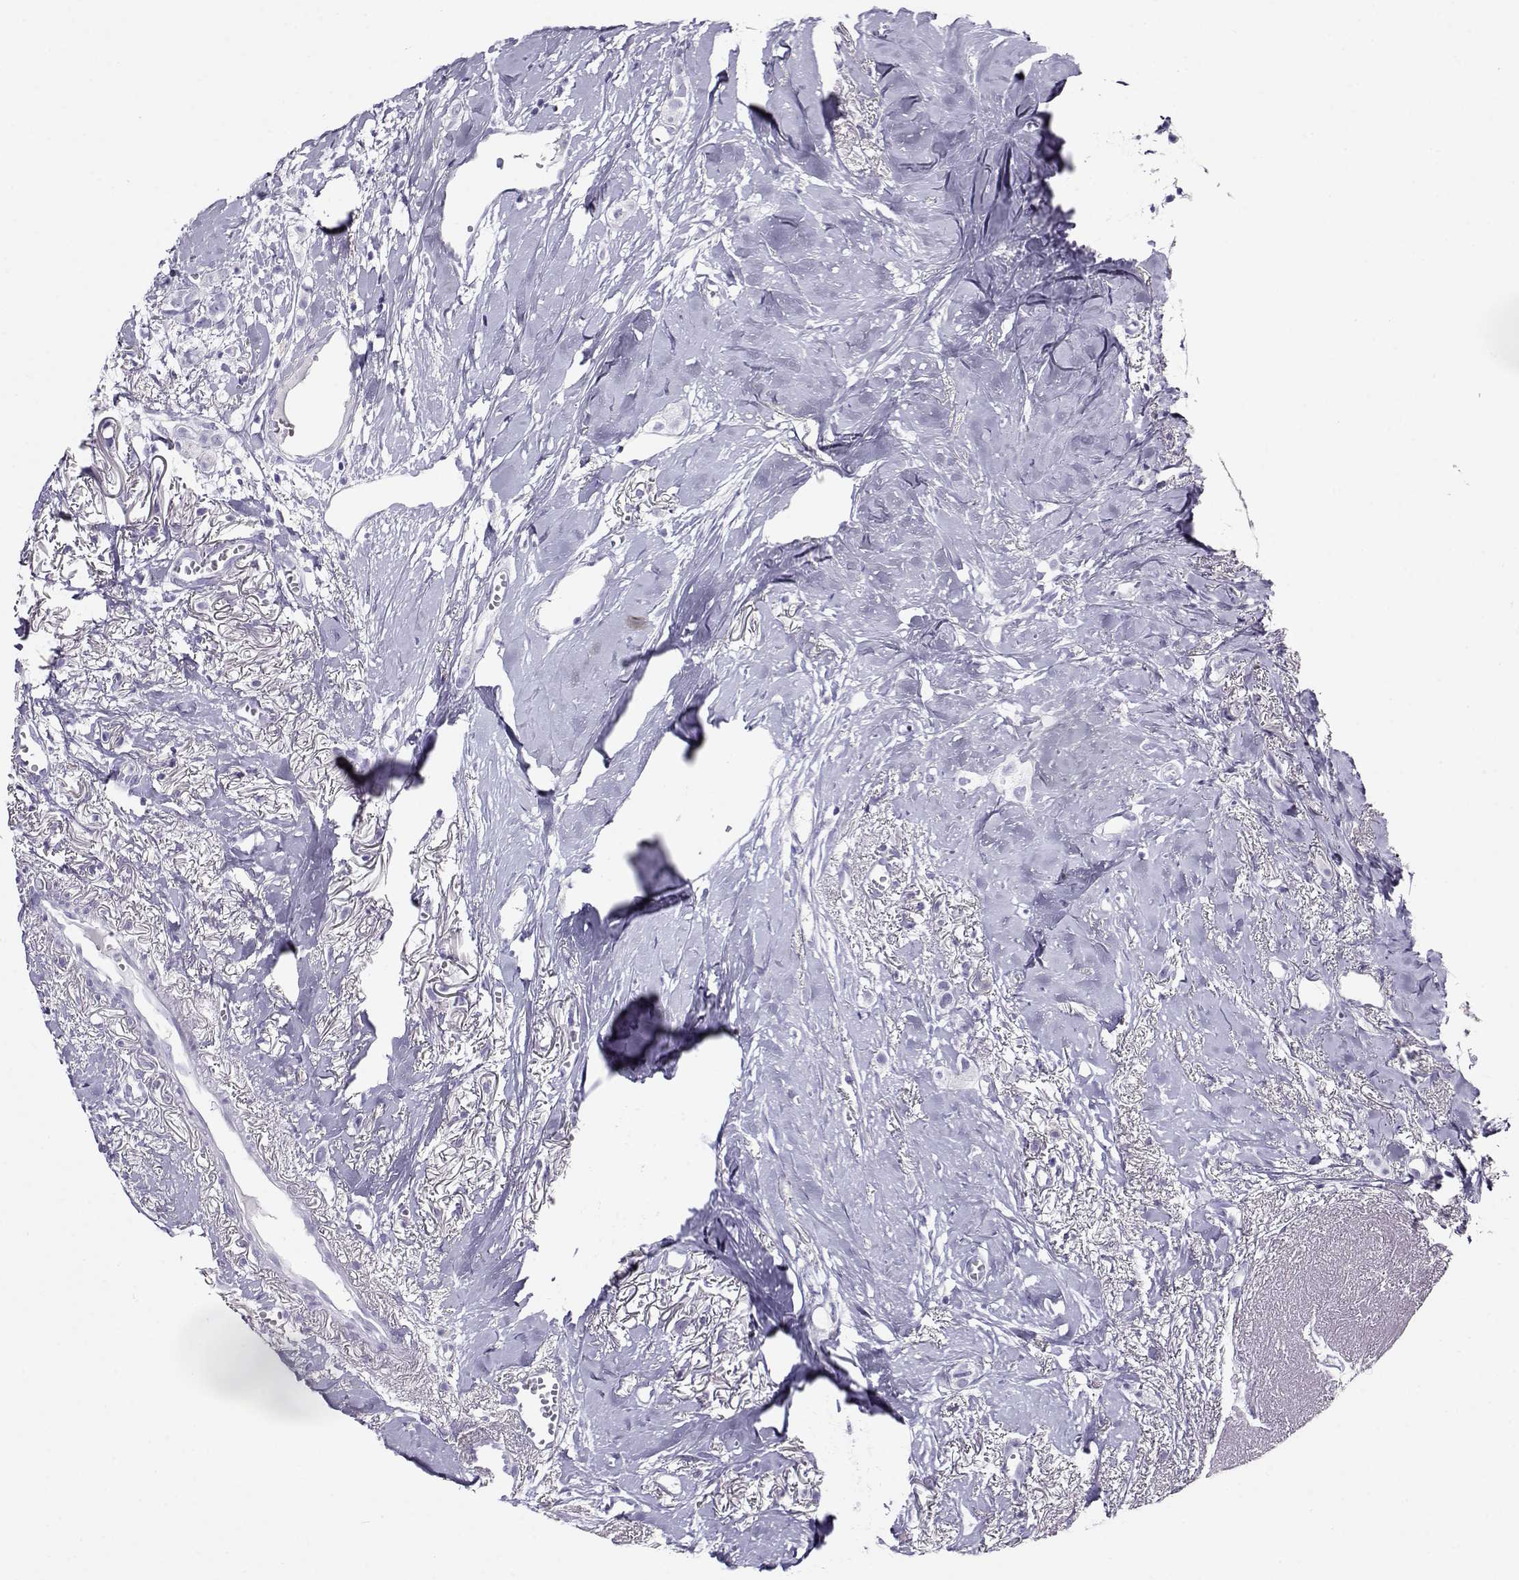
{"staining": {"intensity": "negative", "quantity": "none", "location": "none"}, "tissue": "breast cancer", "cell_type": "Tumor cells", "image_type": "cancer", "snomed": [{"axis": "morphology", "description": "Duct carcinoma"}, {"axis": "topography", "description": "Breast"}], "caption": "The micrograph reveals no significant positivity in tumor cells of breast cancer.", "gene": "RHOXF2", "patient": {"sex": "female", "age": 85}}